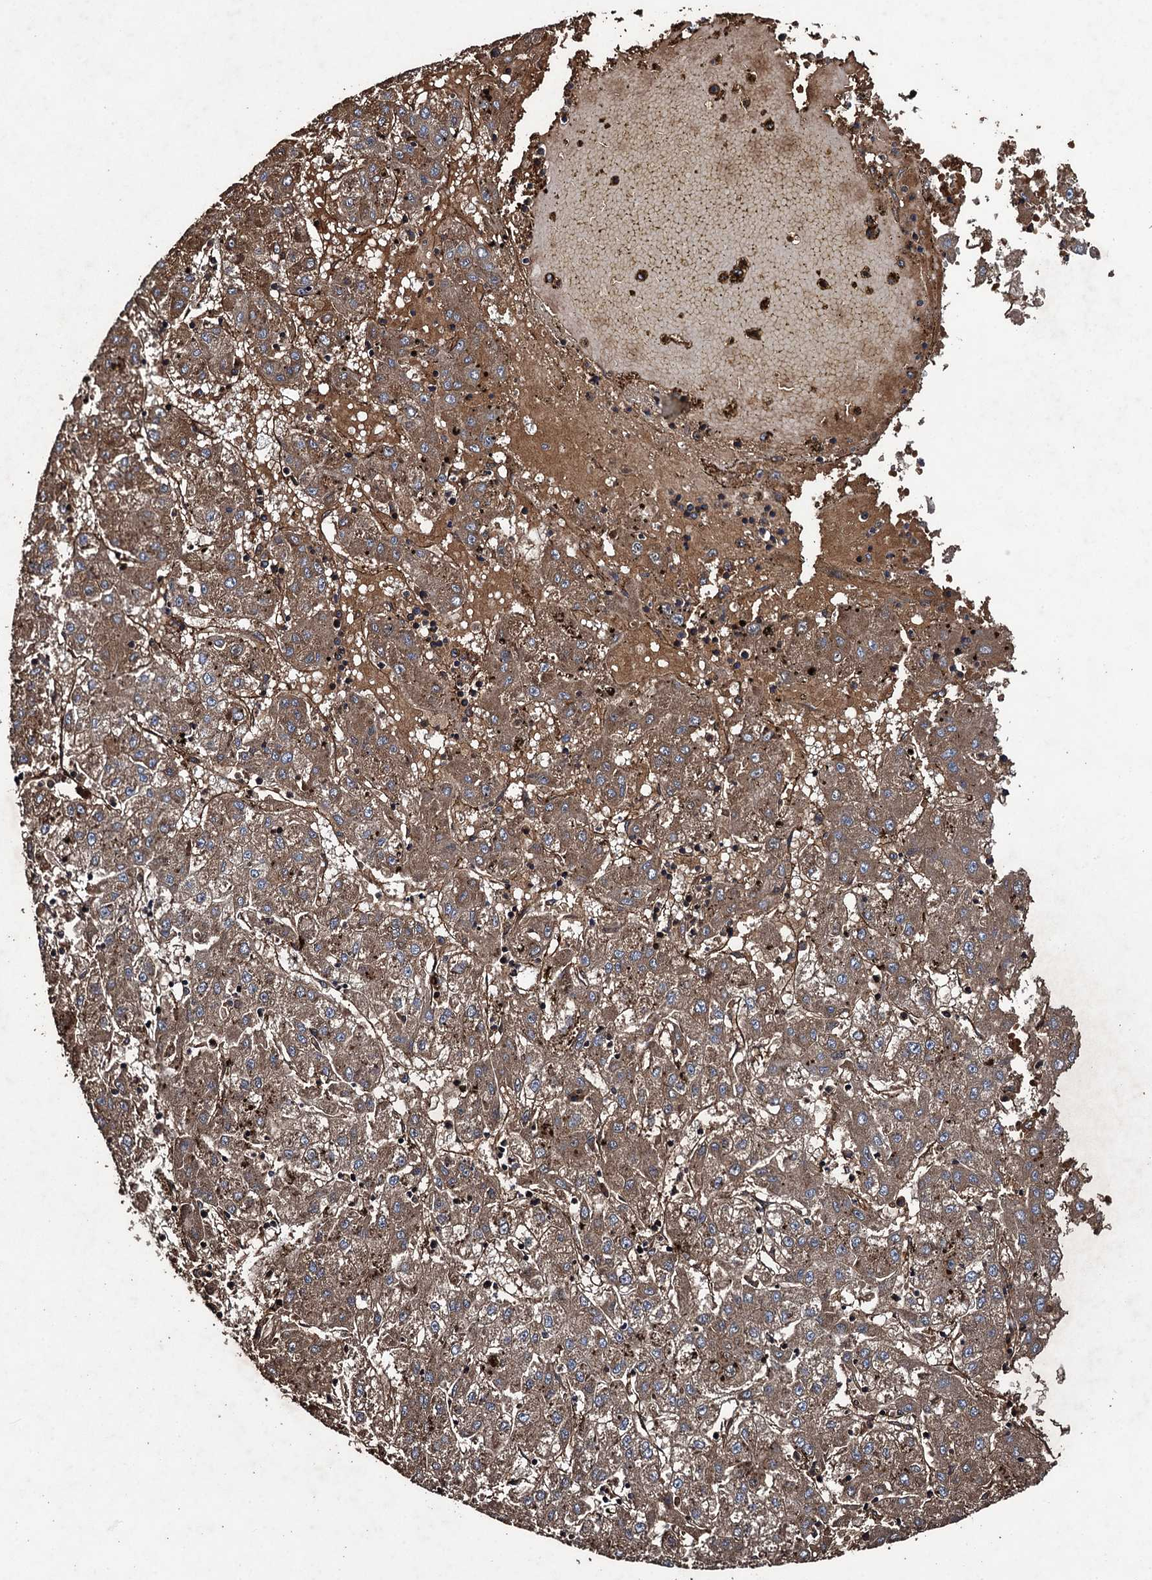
{"staining": {"intensity": "moderate", "quantity": ">75%", "location": "cytoplasmic/membranous"}, "tissue": "liver cancer", "cell_type": "Tumor cells", "image_type": "cancer", "snomed": [{"axis": "morphology", "description": "Carcinoma, Hepatocellular, NOS"}, {"axis": "topography", "description": "Liver"}], "caption": "Human hepatocellular carcinoma (liver) stained with a brown dye shows moderate cytoplasmic/membranous positive expression in approximately >75% of tumor cells.", "gene": "TXNDC11", "patient": {"sex": "male", "age": 72}}